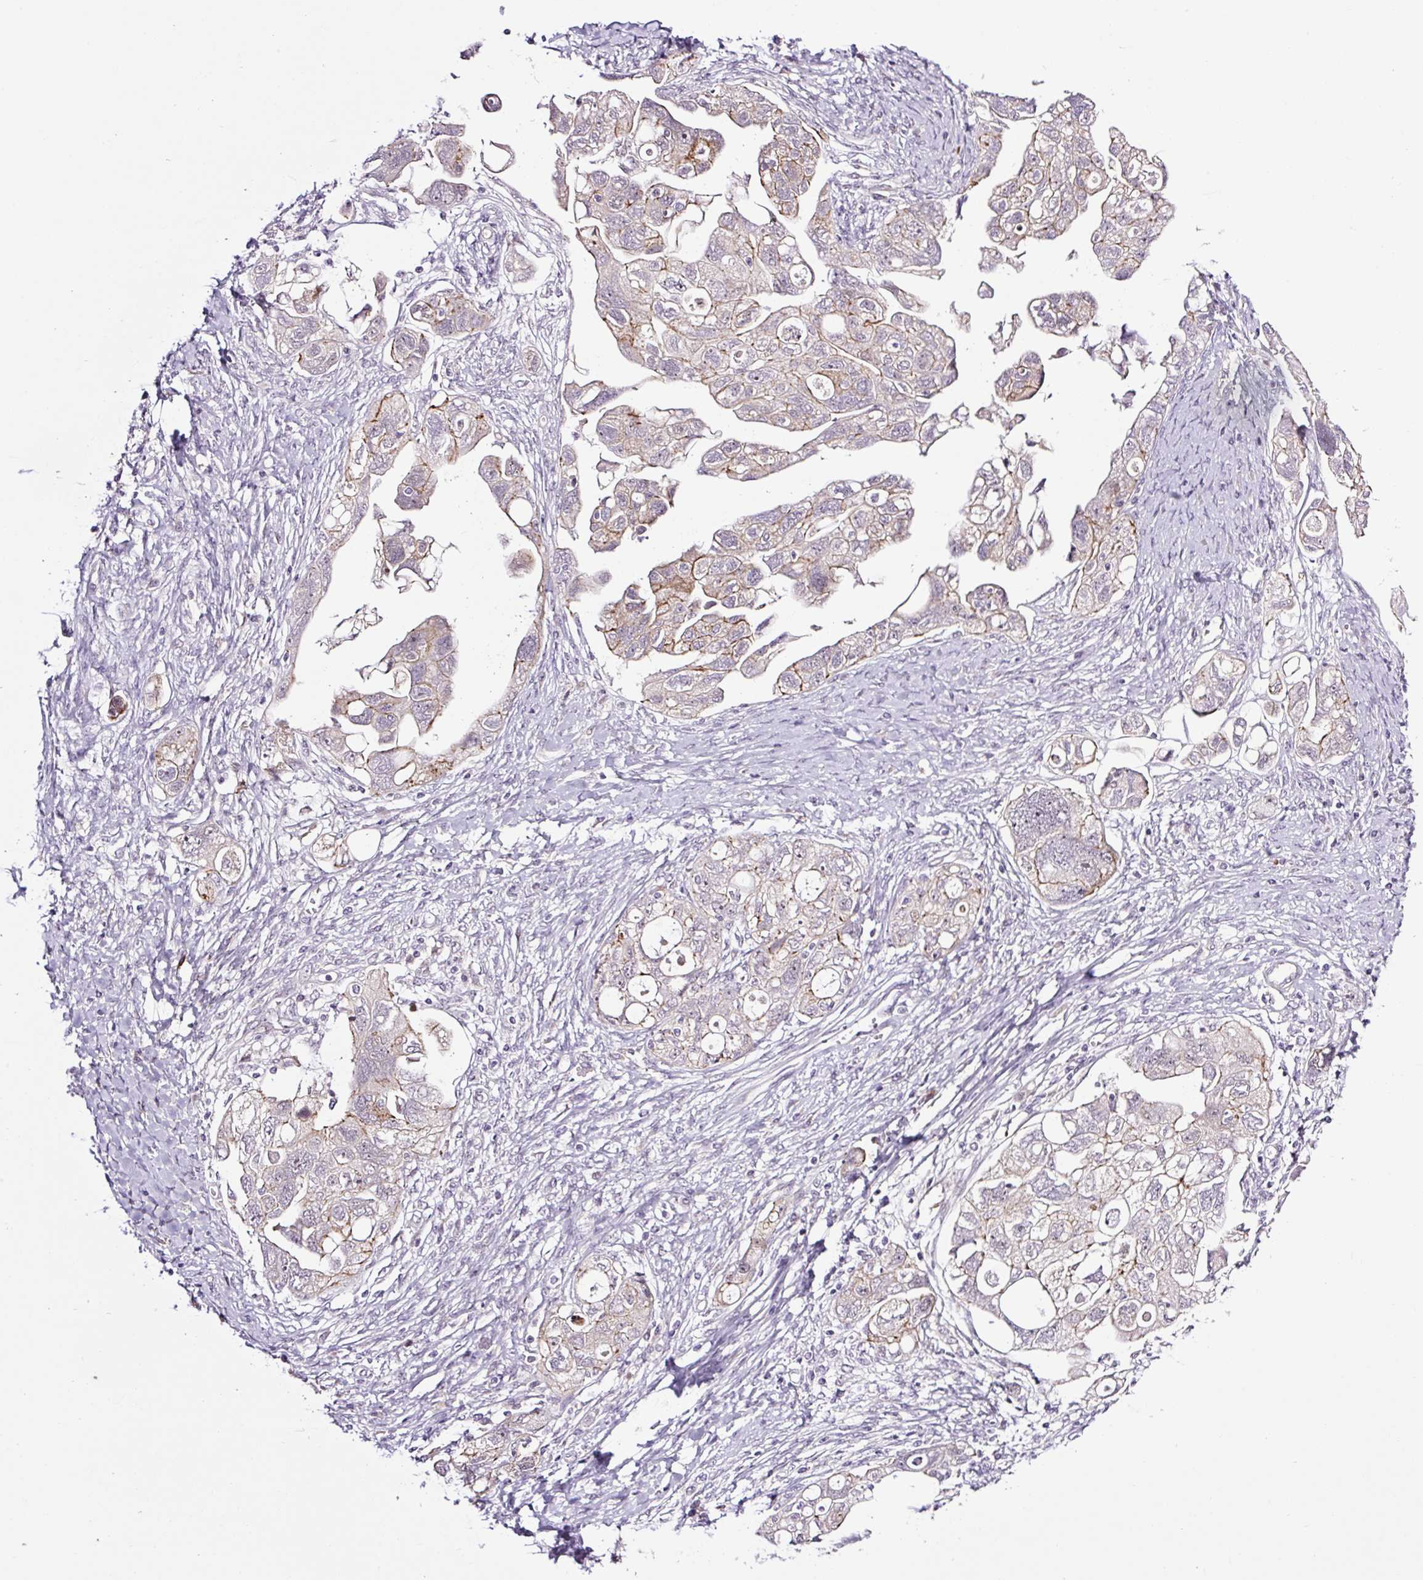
{"staining": {"intensity": "moderate", "quantity": "<25%", "location": "cytoplasmic/membranous"}, "tissue": "ovarian cancer", "cell_type": "Tumor cells", "image_type": "cancer", "snomed": [{"axis": "morphology", "description": "Carcinoma, NOS"}, {"axis": "morphology", "description": "Cystadenocarcinoma, serous, NOS"}, {"axis": "topography", "description": "Ovary"}], "caption": "The photomicrograph reveals staining of carcinoma (ovarian), revealing moderate cytoplasmic/membranous protein staining (brown color) within tumor cells.", "gene": "ICE1", "patient": {"sex": "female", "age": 69}}